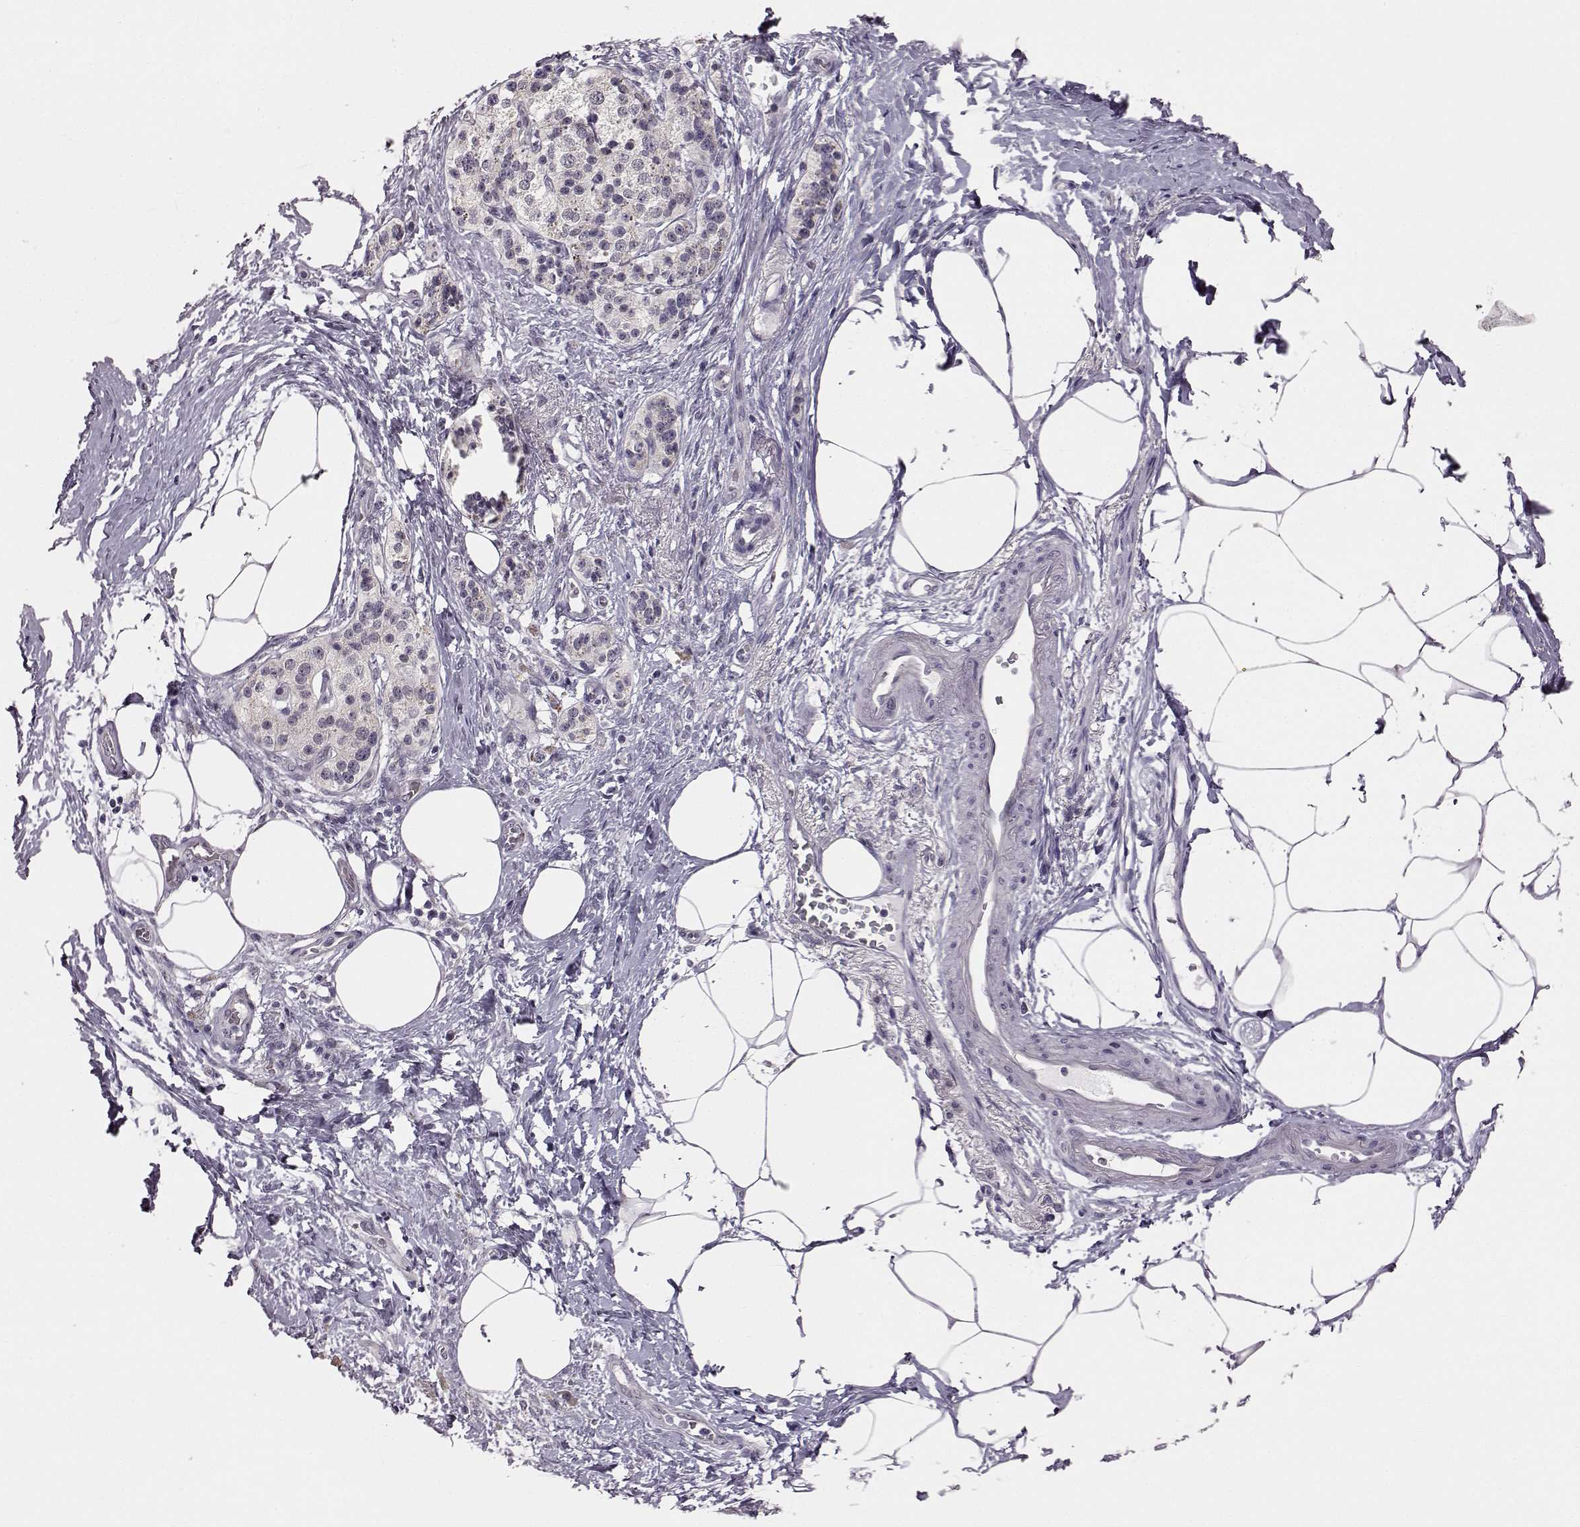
{"staining": {"intensity": "negative", "quantity": "none", "location": "none"}, "tissue": "pancreatic cancer", "cell_type": "Tumor cells", "image_type": "cancer", "snomed": [{"axis": "morphology", "description": "Adenocarcinoma, NOS"}, {"axis": "topography", "description": "Pancreas"}], "caption": "Pancreatic adenocarcinoma stained for a protein using IHC shows no expression tumor cells.", "gene": "C10orf62", "patient": {"sex": "female", "age": 72}}